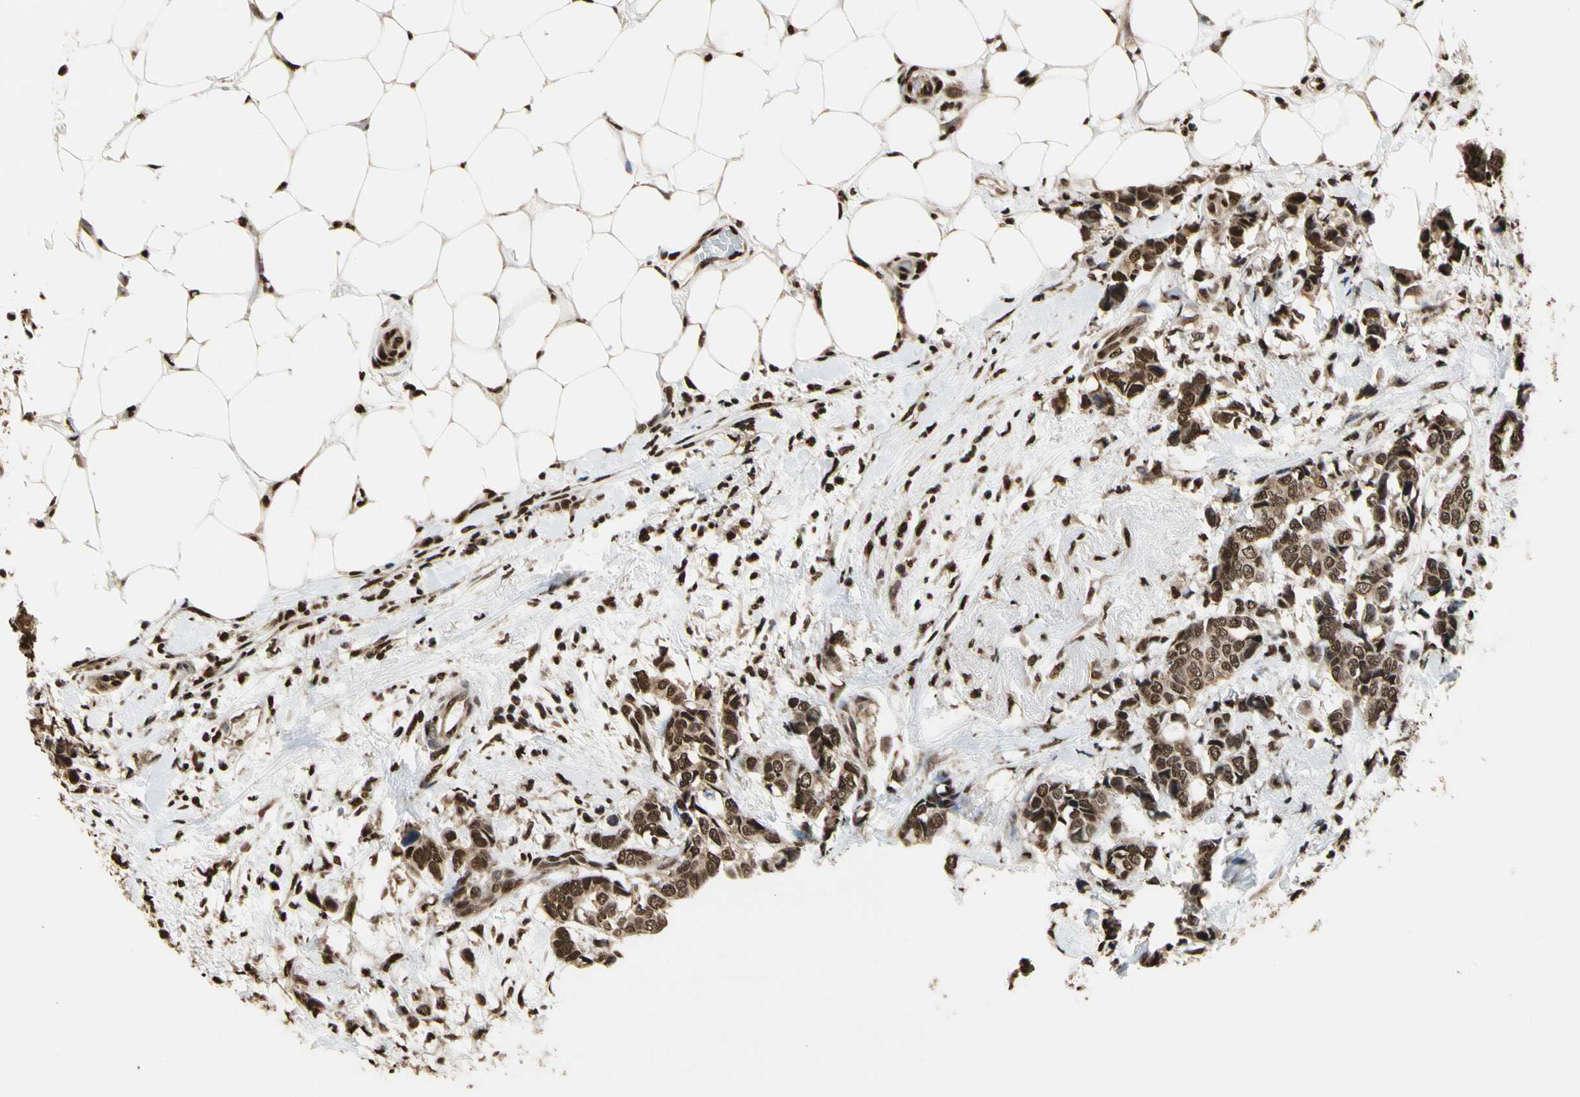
{"staining": {"intensity": "strong", "quantity": ">75%", "location": "cytoplasmic/membranous,nuclear"}, "tissue": "breast cancer", "cell_type": "Tumor cells", "image_type": "cancer", "snomed": [{"axis": "morphology", "description": "Duct carcinoma"}, {"axis": "topography", "description": "Breast"}], "caption": "A high-resolution photomicrograph shows immunohistochemistry (IHC) staining of breast cancer (infiltrating ductal carcinoma), which exhibits strong cytoplasmic/membranous and nuclear expression in approximately >75% of tumor cells. The protein is shown in brown color, while the nuclei are stained blue.", "gene": "HNRNPK", "patient": {"sex": "female", "age": 87}}